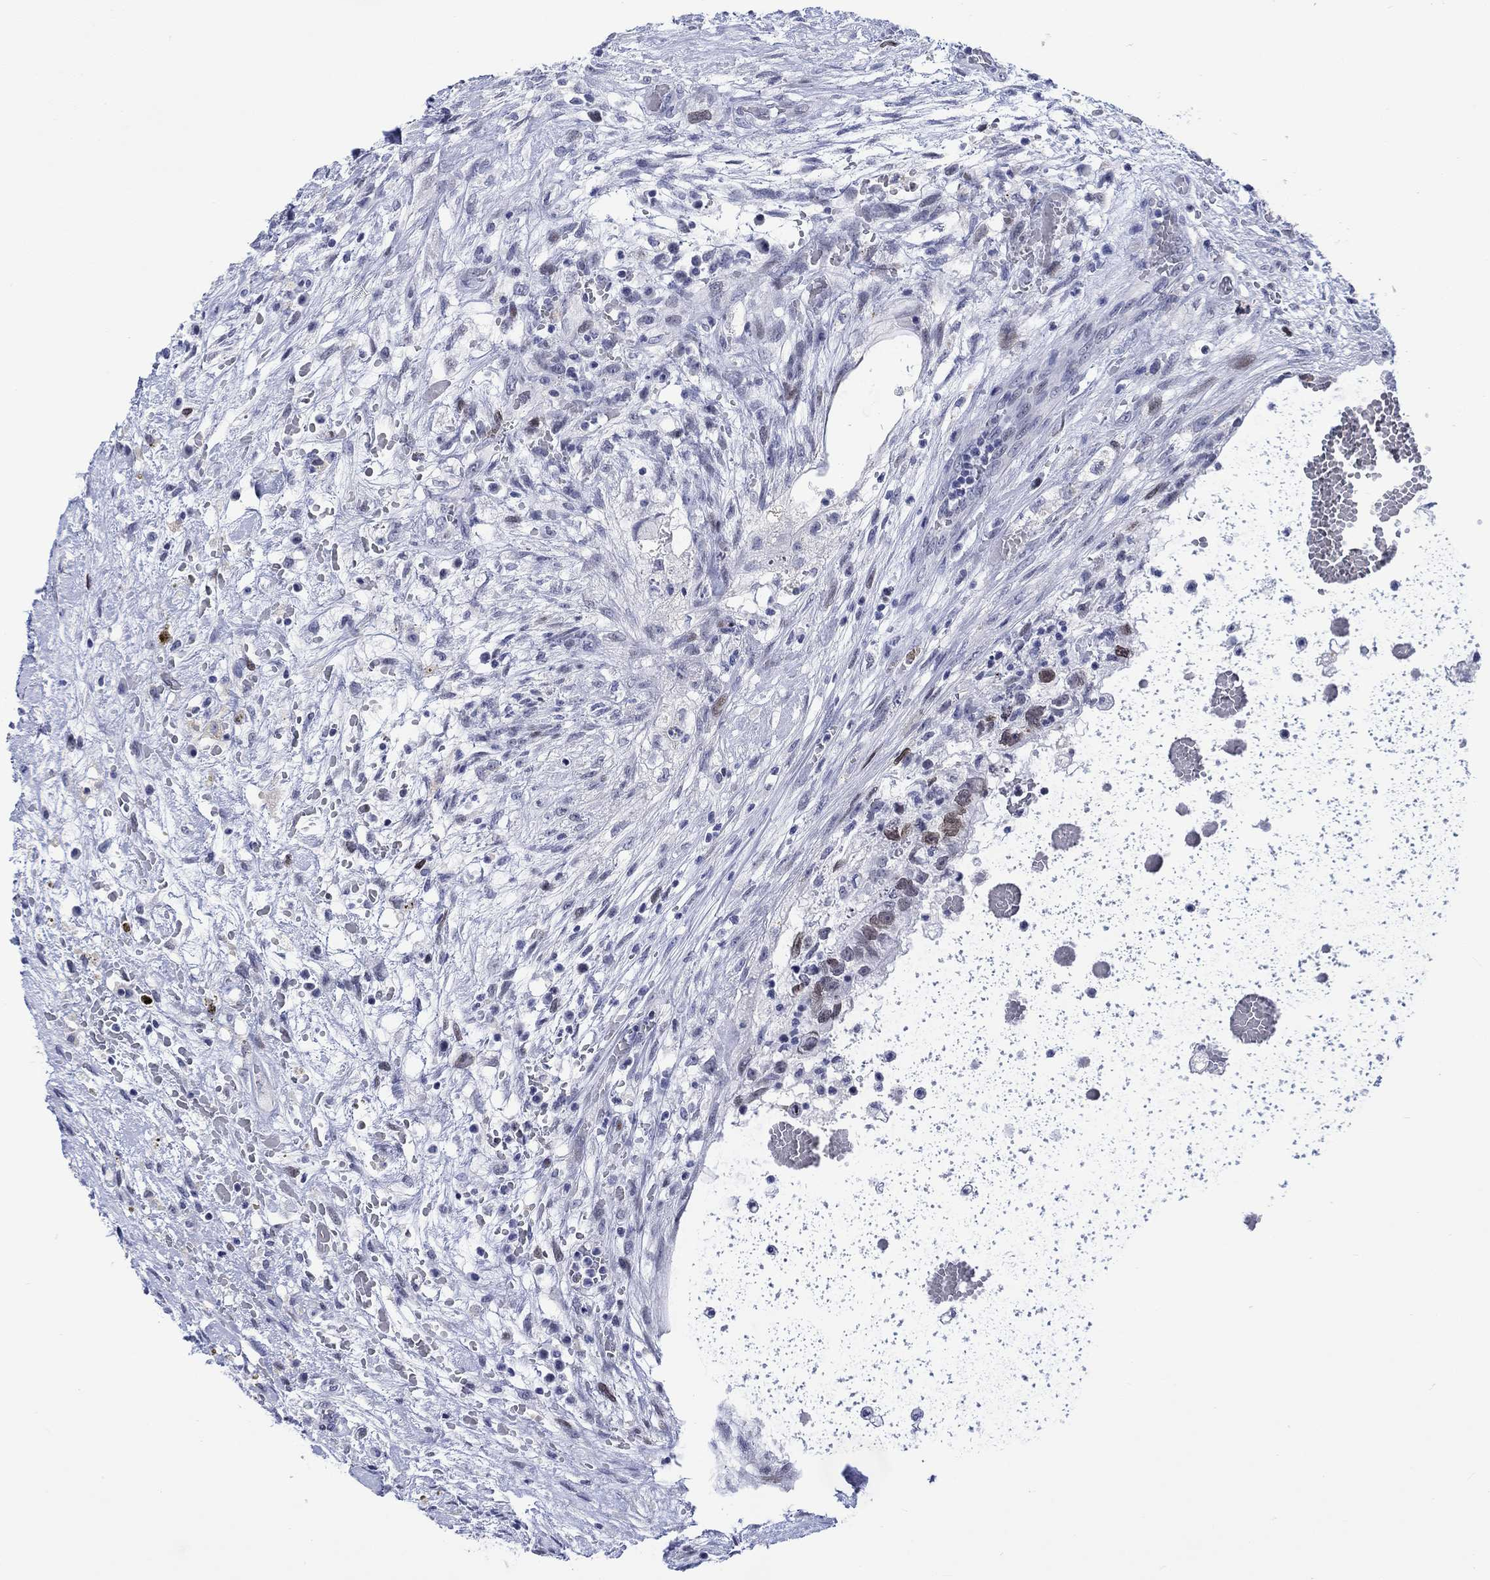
{"staining": {"intensity": "moderate", "quantity": "<25%", "location": "nuclear"}, "tissue": "testis cancer", "cell_type": "Tumor cells", "image_type": "cancer", "snomed": [{"axis": "morphology", "description": "Normal tissue, NOS"}, {"axis": "morphology", "description": "Carcinoma, Embryonal, NOS"}, {"axis": "topography", "description": "Testis"}, {"axis": "topography", "description": "Epididymis"}], "caption": "This histopathology image displays IHC staining of human testis cancer (embryonal carcinoma), with low moderate nuclear positivity in about <25% of tumor cells.", "gene": "CDCA2", "patient": {"sex": "male", "age": 32}}